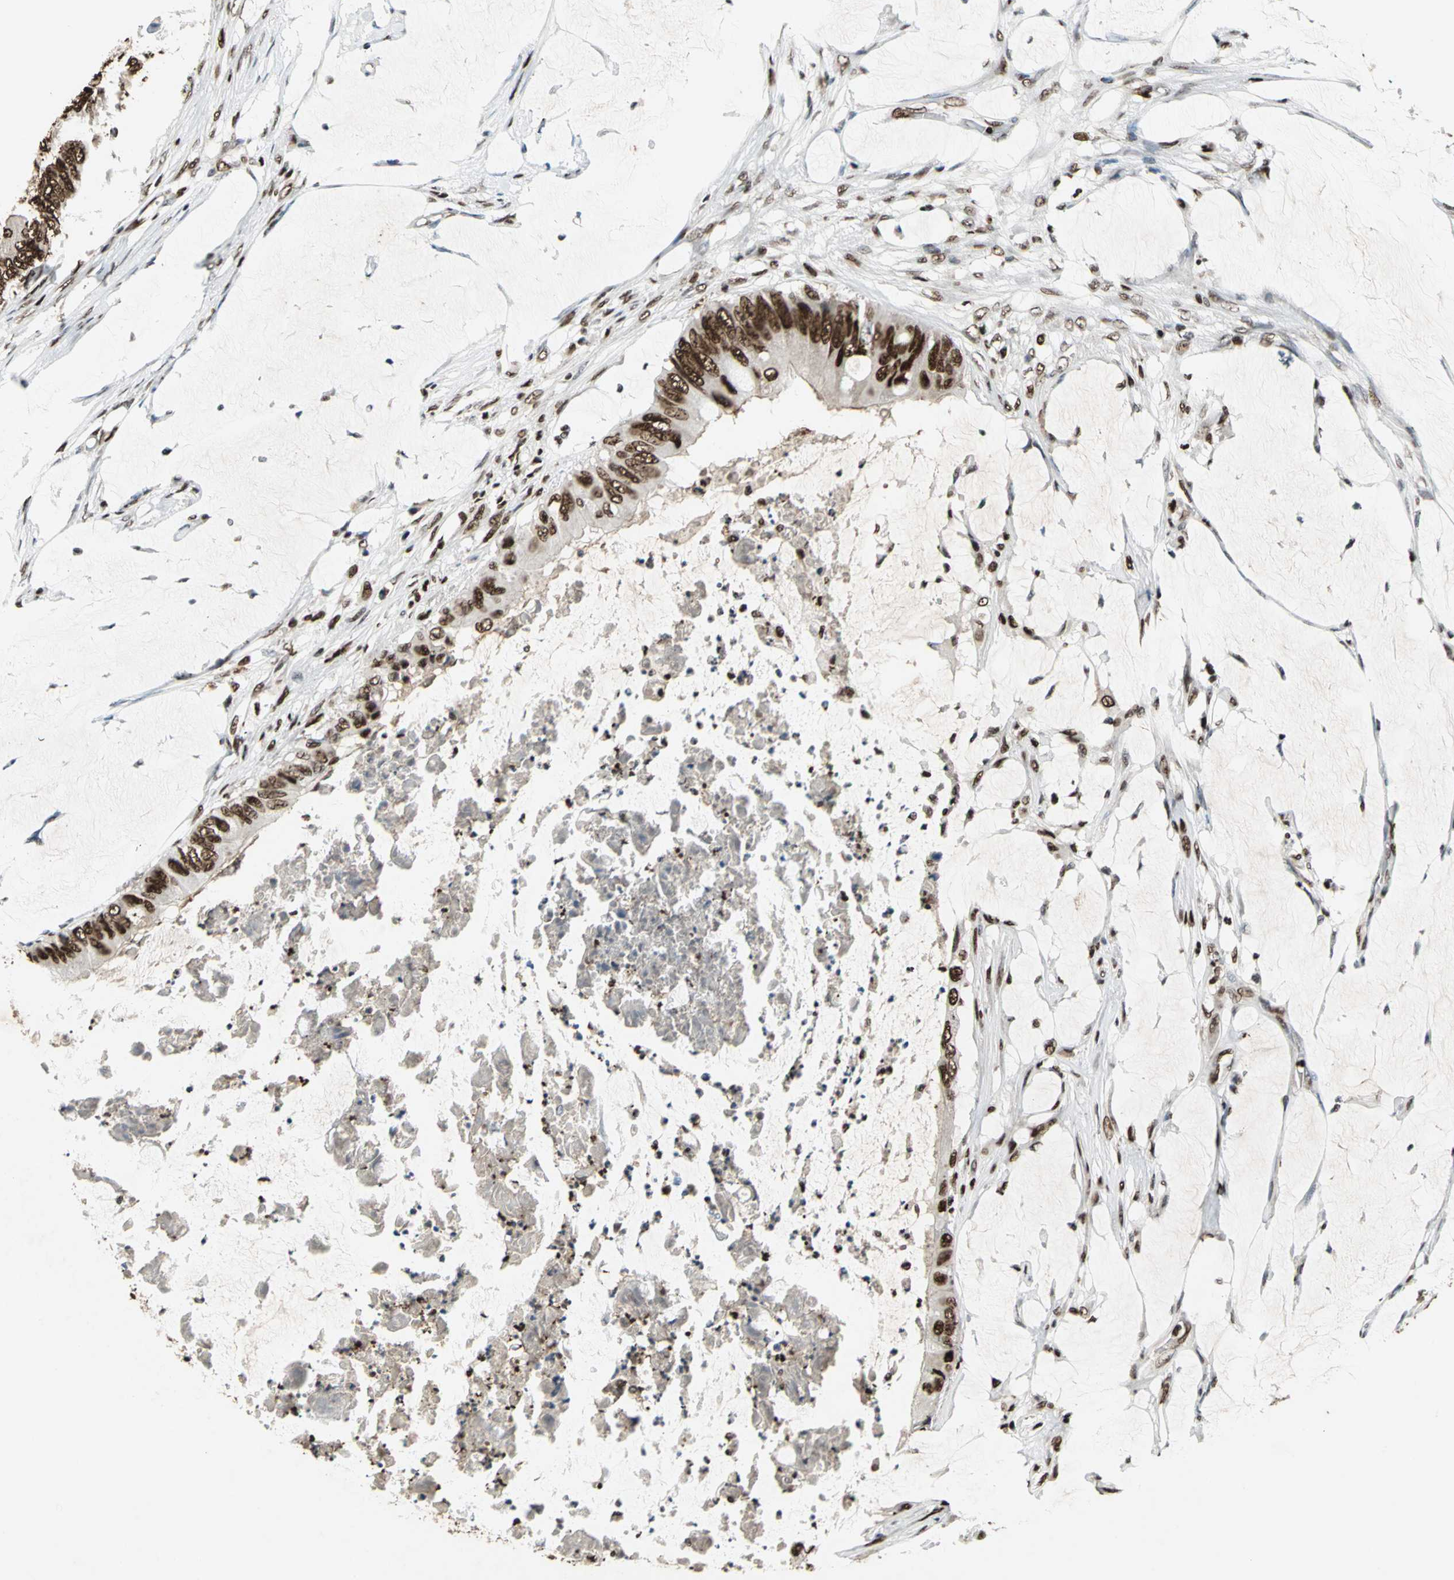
{"staining": {"intensity": "strong", "quantity": ">75%", "location": "nuclear"}, "tissue": "colorectal cancer", "cell_type": "Tumor cells", "image_type": "cancer", "snomed": [{"axis": "morphology", "description": "Normal tissue, NOS"}, {"axis": "morphology", "description": "Adenocarcinoma, NOS"}, {"axis": "topography", "description": "Rectum"}, {"axis": "topography", "description": "Peripheral nerve tissue"}], "caption": "Tumor cells reveal high levels of strong nuclear staining in about >75% of cells in colorectal cancer (adenocarcinoma).", "gene": "ANP32A", "patient": {"sex": "female", "age": 77}}